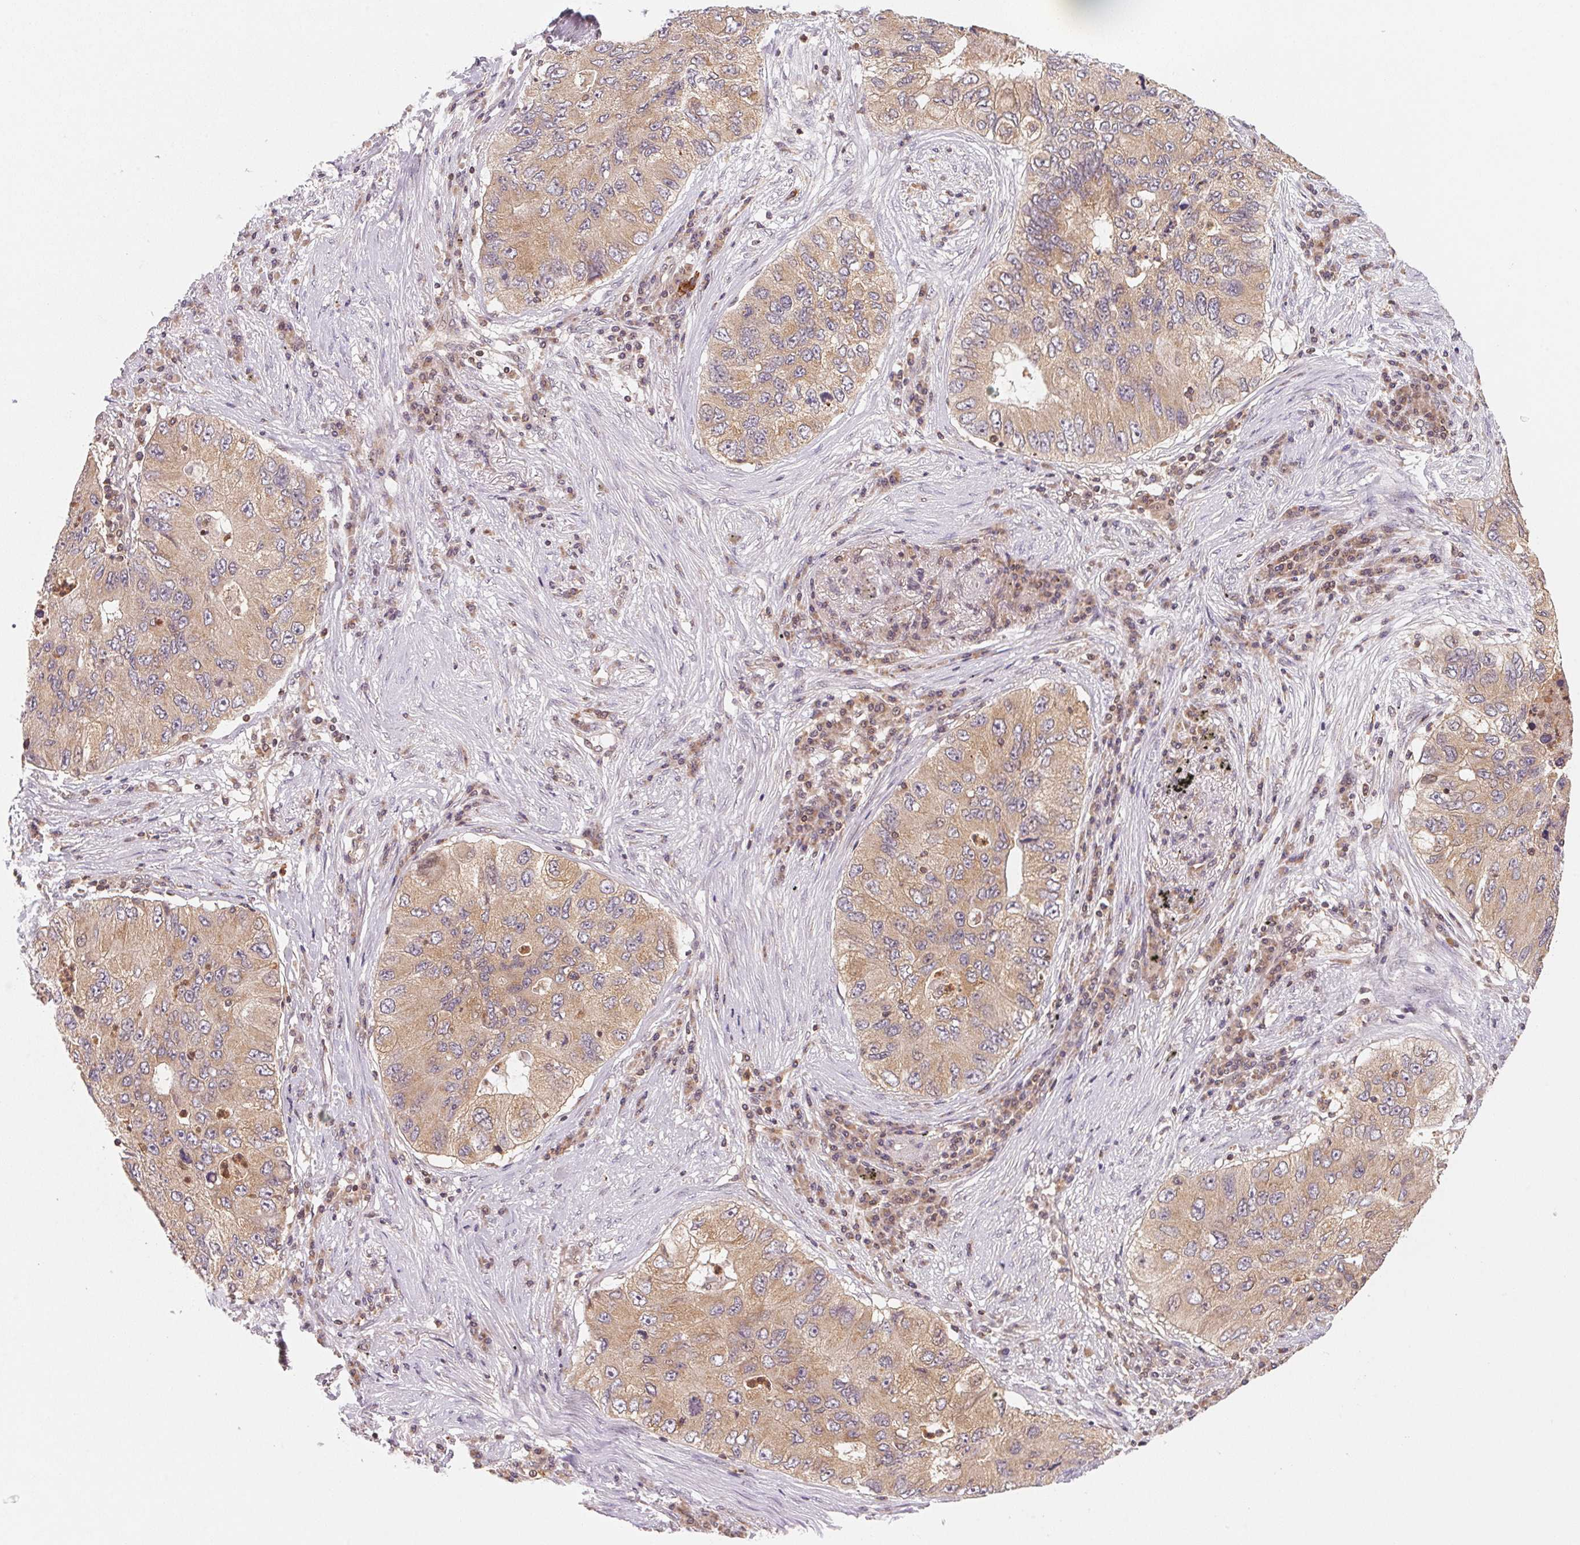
{"staining": {"intensity": "weak", "quantity": ">75%", "location": "cytoplasmic/membranous"}, "tissue": "lung cancer", "cell_type": "Tumor cells", "image_type": "cancer", "snomed": [{"axis": "morphology", "description": "Adenocarcinoma, NOS"}, {"axis": "morphology", "description": "Adenocarcinoma, metastatic, NOS"}, {"axis": "topography", "description": "Lymph node"}, {"axis": "topography", "description": "Lung"}], "caption": "Immunohistochemical staining of adenocarcinoma (lung) reveals low levels of weak cytoplasmic/membranous staining in approximately >75% of tumor cells. The protein is stained brown, and the nuclei are stained in blue (DAB (3,3'-diaminobenzidine) IHC with brightfield microscopy, high magnification).", "gene": "CCDC102B", "patient": {"sex": "female", "age": 54}}